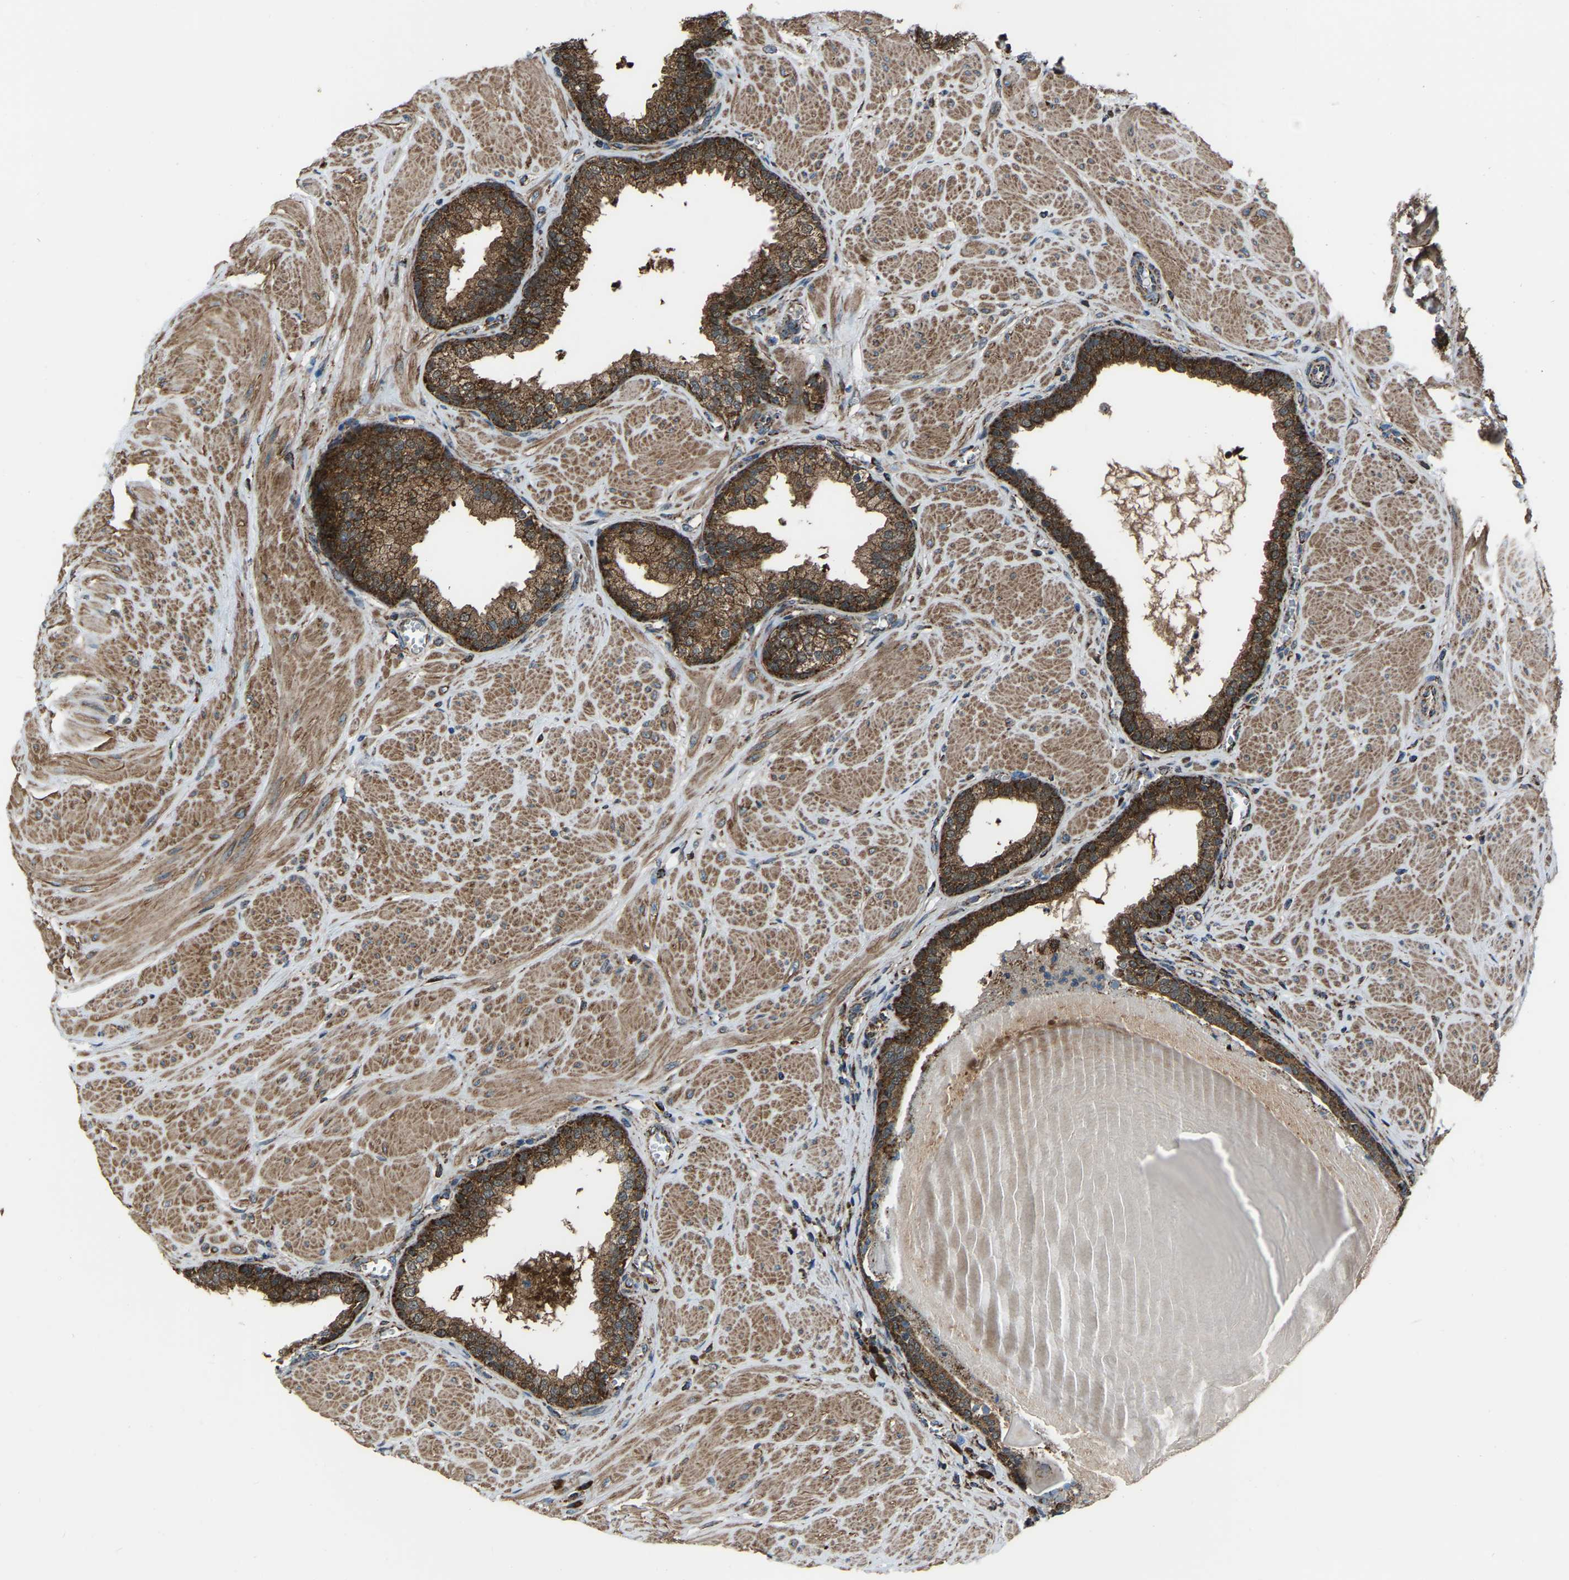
{"staining": {"intensity": "strong", "quantity": ">75%", "location": "cytoplasmic/membranous"}, "tissue": "prostate", "cell_type": "Glandular cells", "image_type": "normal", "snomed": [{"axis": "morphology", "description": "Normal tissue, NOS"}, {"axis": "topography", "description": "Prostate"}], "caption": "Brown immunohistochemical staining in unremarkable human prostate exhibits strong cytoplasmic/membranous staining in about >75% of glandular cells. (DAB (3,3'-diaminobenzidine) IHC, brown staining for protein, blue staining for nuclei).", "gene": "AKR1A1", "patient": {"sex": "male", "age": 51}}